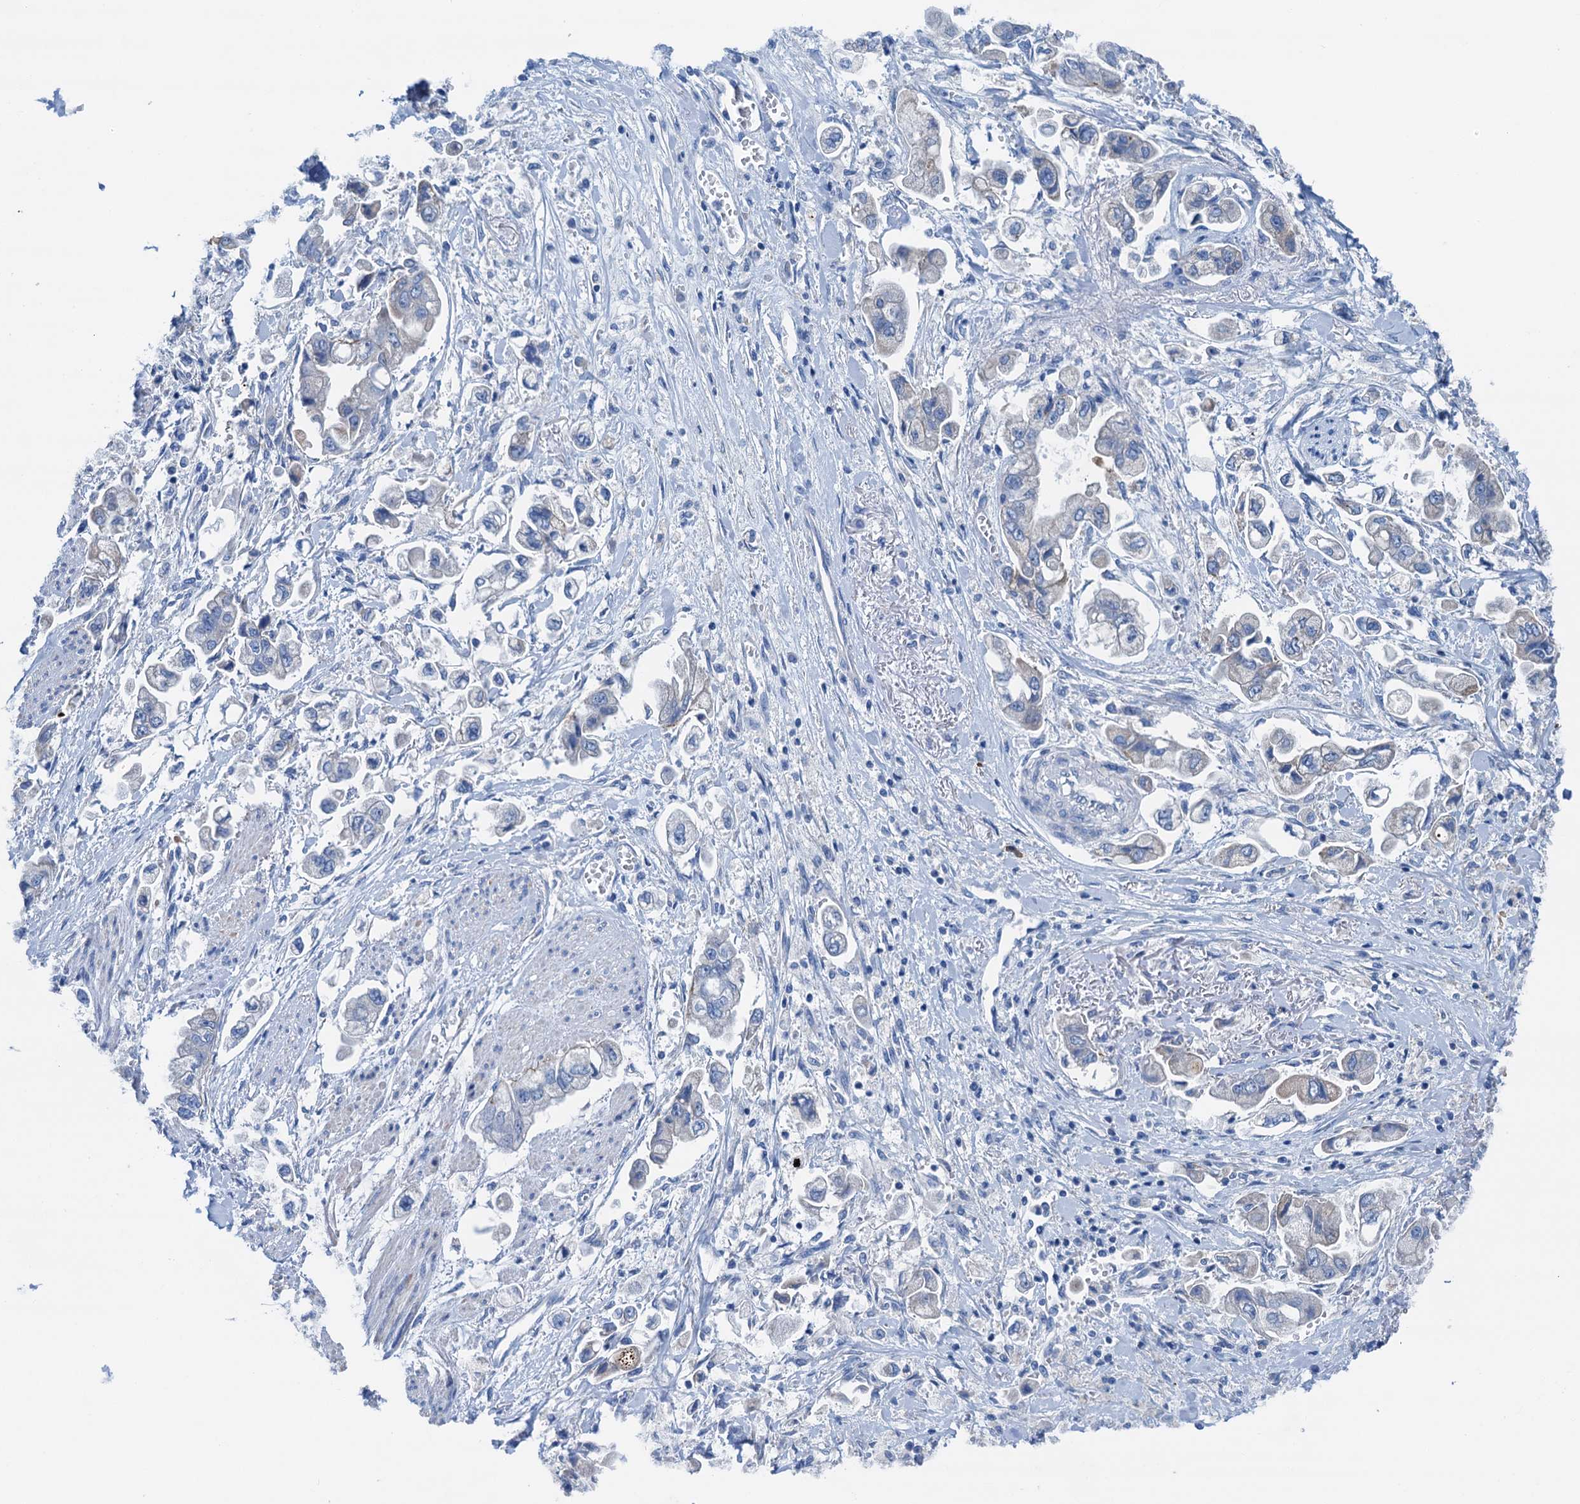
{"staining": {"intensity": "negative", "quantity": "none", "location": "none"}, "tissue": "stomach cancer", "cell_type": "Tumor cells", "image_type": "cancer", "snomed": [{"axis": "morphology", "description": "Adenocarcinoma, NOS"}, {"axis": "topography", "description": "Stomach"}], "caption": "This micrograph is of stomach cancer stained with immunohistochemistry to label a protein in brown with the nuclei are counter-stained blue. There is no staining in tumor cells.", "gene": "KNDC1", "patient": {"sex": "male", "age": 62}}